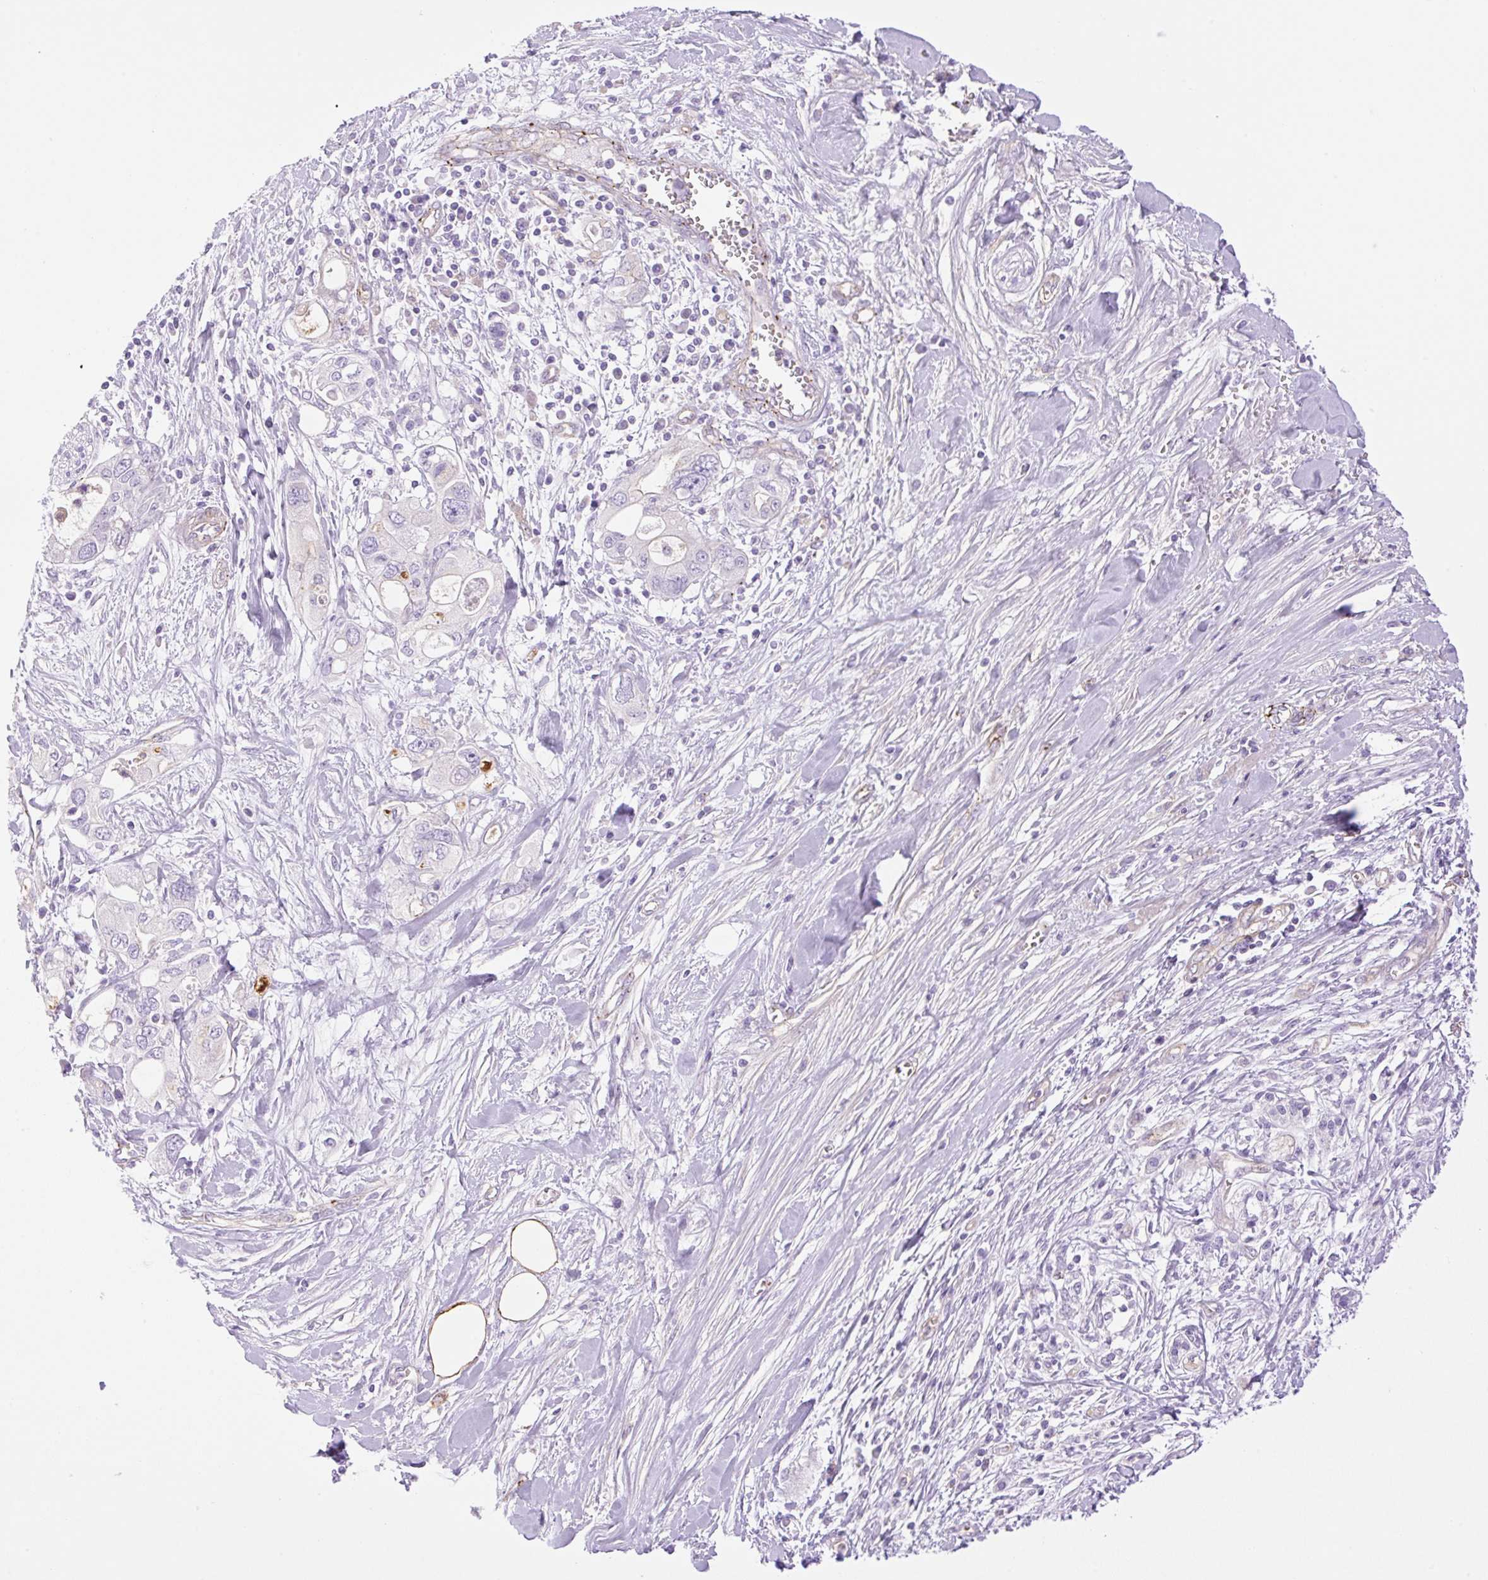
{"staining": {"intensity": "negative", "quantity": "none", "location": "none"}, "tissue": "pancreatic cancer", "cell_type": "Tumor cells", "image_type": "cancer", "snomed": [{"axis": "morphology", "description": "Adenocarcinoma, NOS"}, {"axis": "topography", "description": "Pancreas"}], "caption": "Immunohistochemistry (IHC) of pancreatic adenocarcinoma demonstrates no positivity in tumor cells. (Immunohistochemistry (IHC), brightfield microscopy, high magnification).", "gene": "EHD3", "patient": {"sex": "female", "age": 56}}